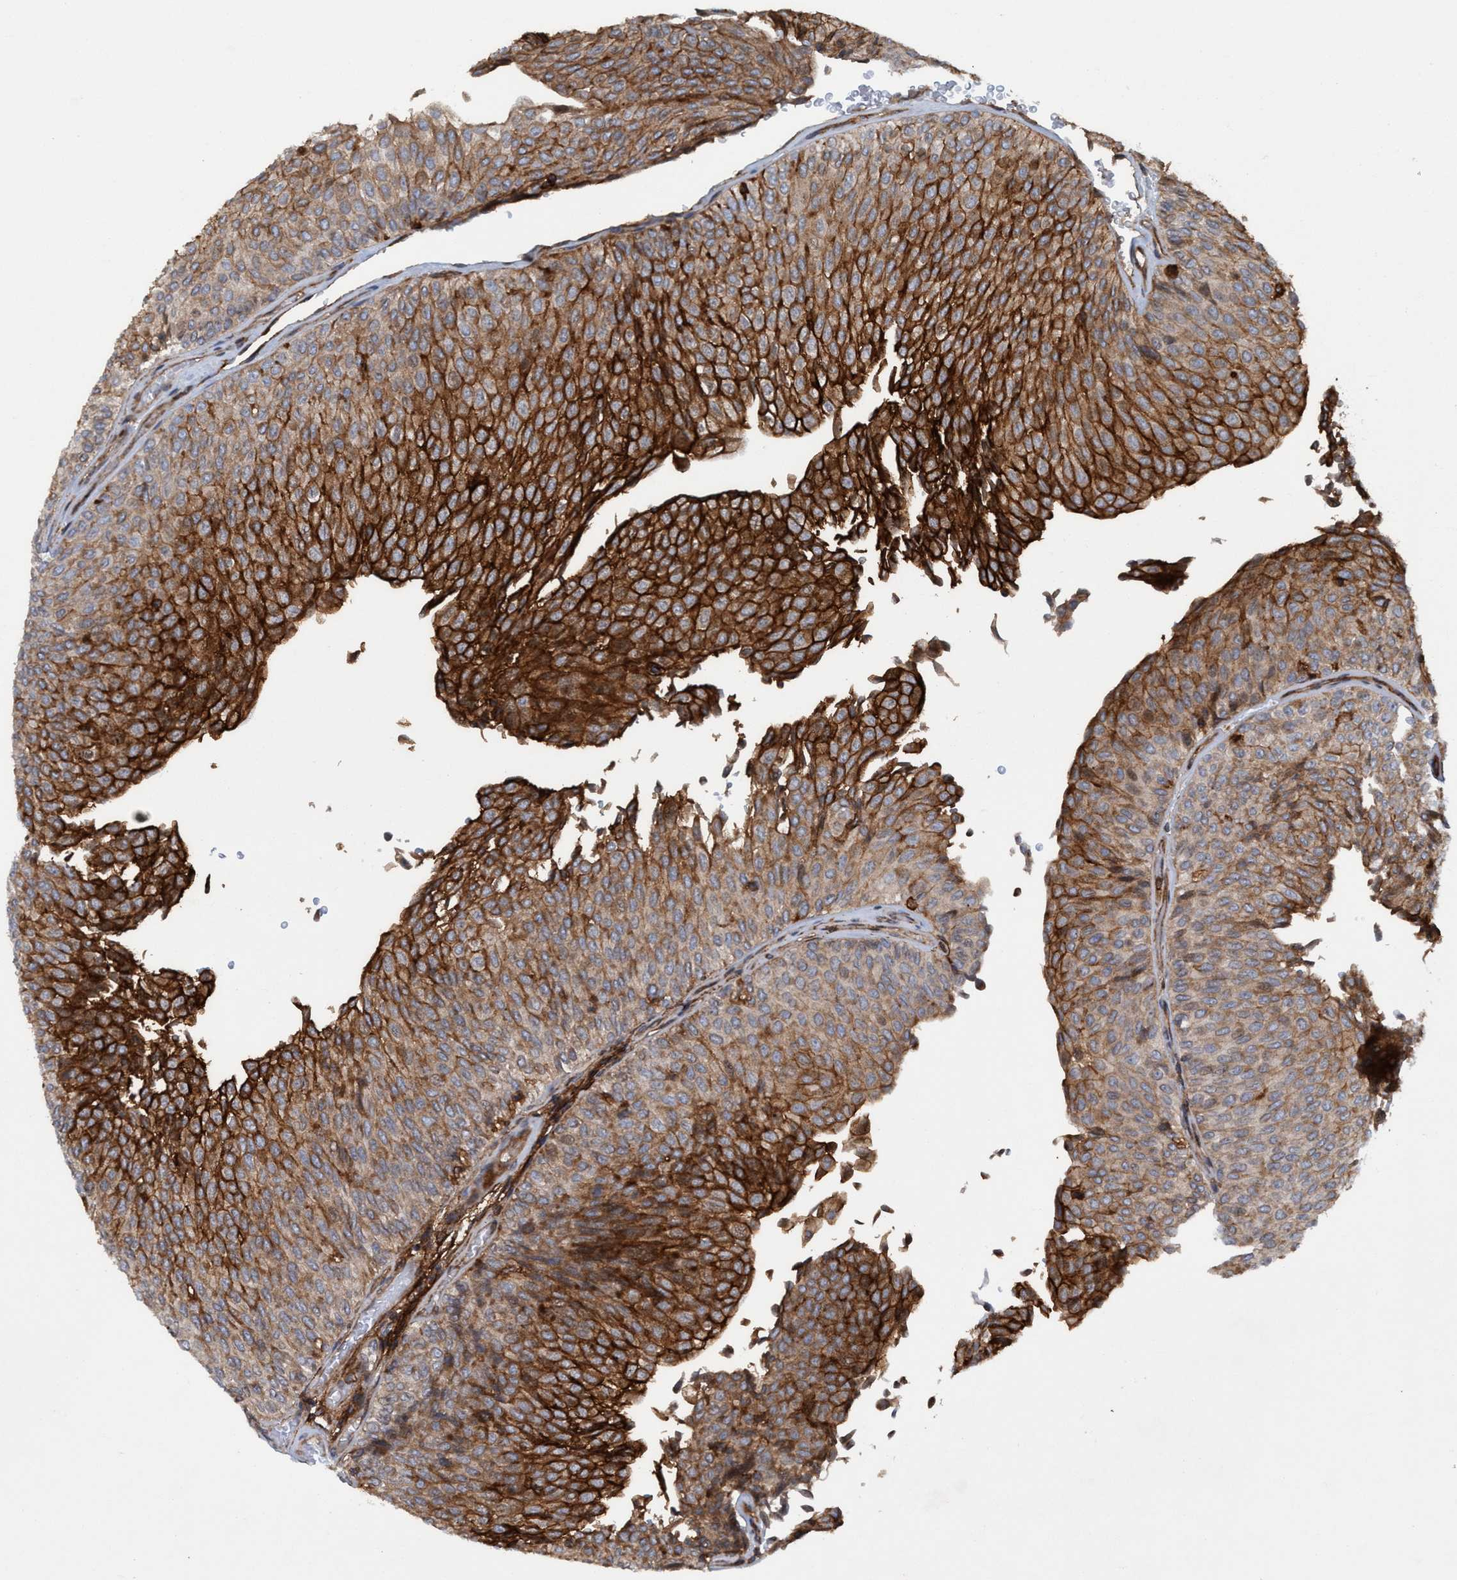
{"staining": {"intensity": "strong", "quantity": "25%-75%", "location": "cytoplasmic/membranous"}, "tissue": "urothelial cancer", "cell_type": "Tumor cells", "image_type": "cancer", "snomed": [{"axis": "morphology", "description": "Urothelial carcinoma, Low grade"}, {"axis": "topography", "description": "Urinary bladder"}], "caption": "Strong cytoplasmic/membranous expression for a protein is identified in approximately 25%-75% of tumor cells of urothelial cancer using immunohistochemistry (IHC).", "gene": "SLC16A3", "patient": {"sex": "male", "age": 78}}